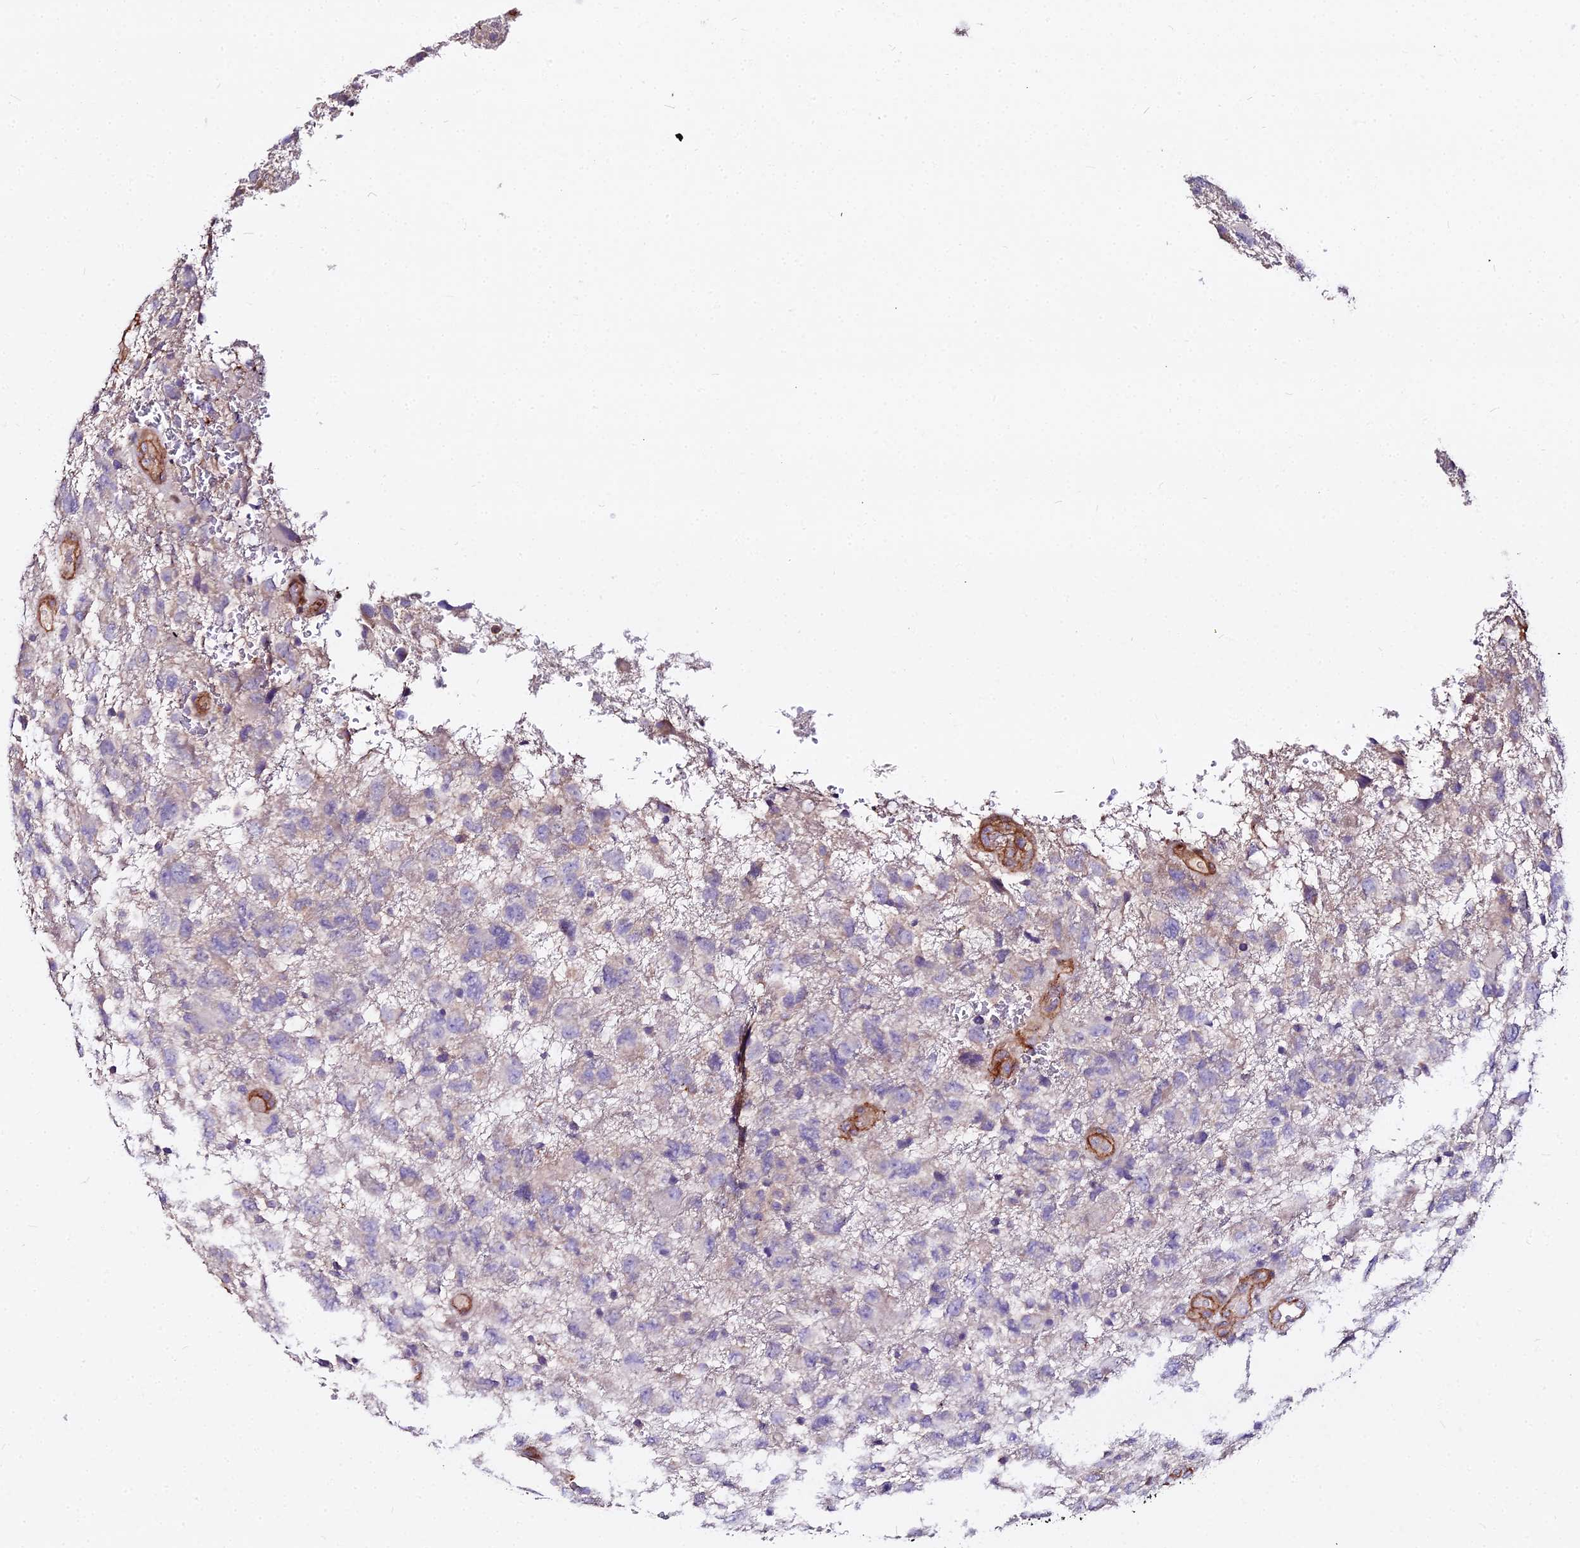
{"staining": {"intensity": "negative", "quantity": "none", "location": "none"}, "tissue": "glioma", "cell_type": "Tumor cells", "image_type": "cancer", "snomed": [{"axis": "morphology", "description": "Glioma, malignant, High grade"}, {"axis": "topography", "description": "Brain"}], "caption": "Tumor cells show no significant protein staining in malignant glioma (high-grade).", "gene": "GLYAT", "patient": {"sex": "male", "age": 61}}